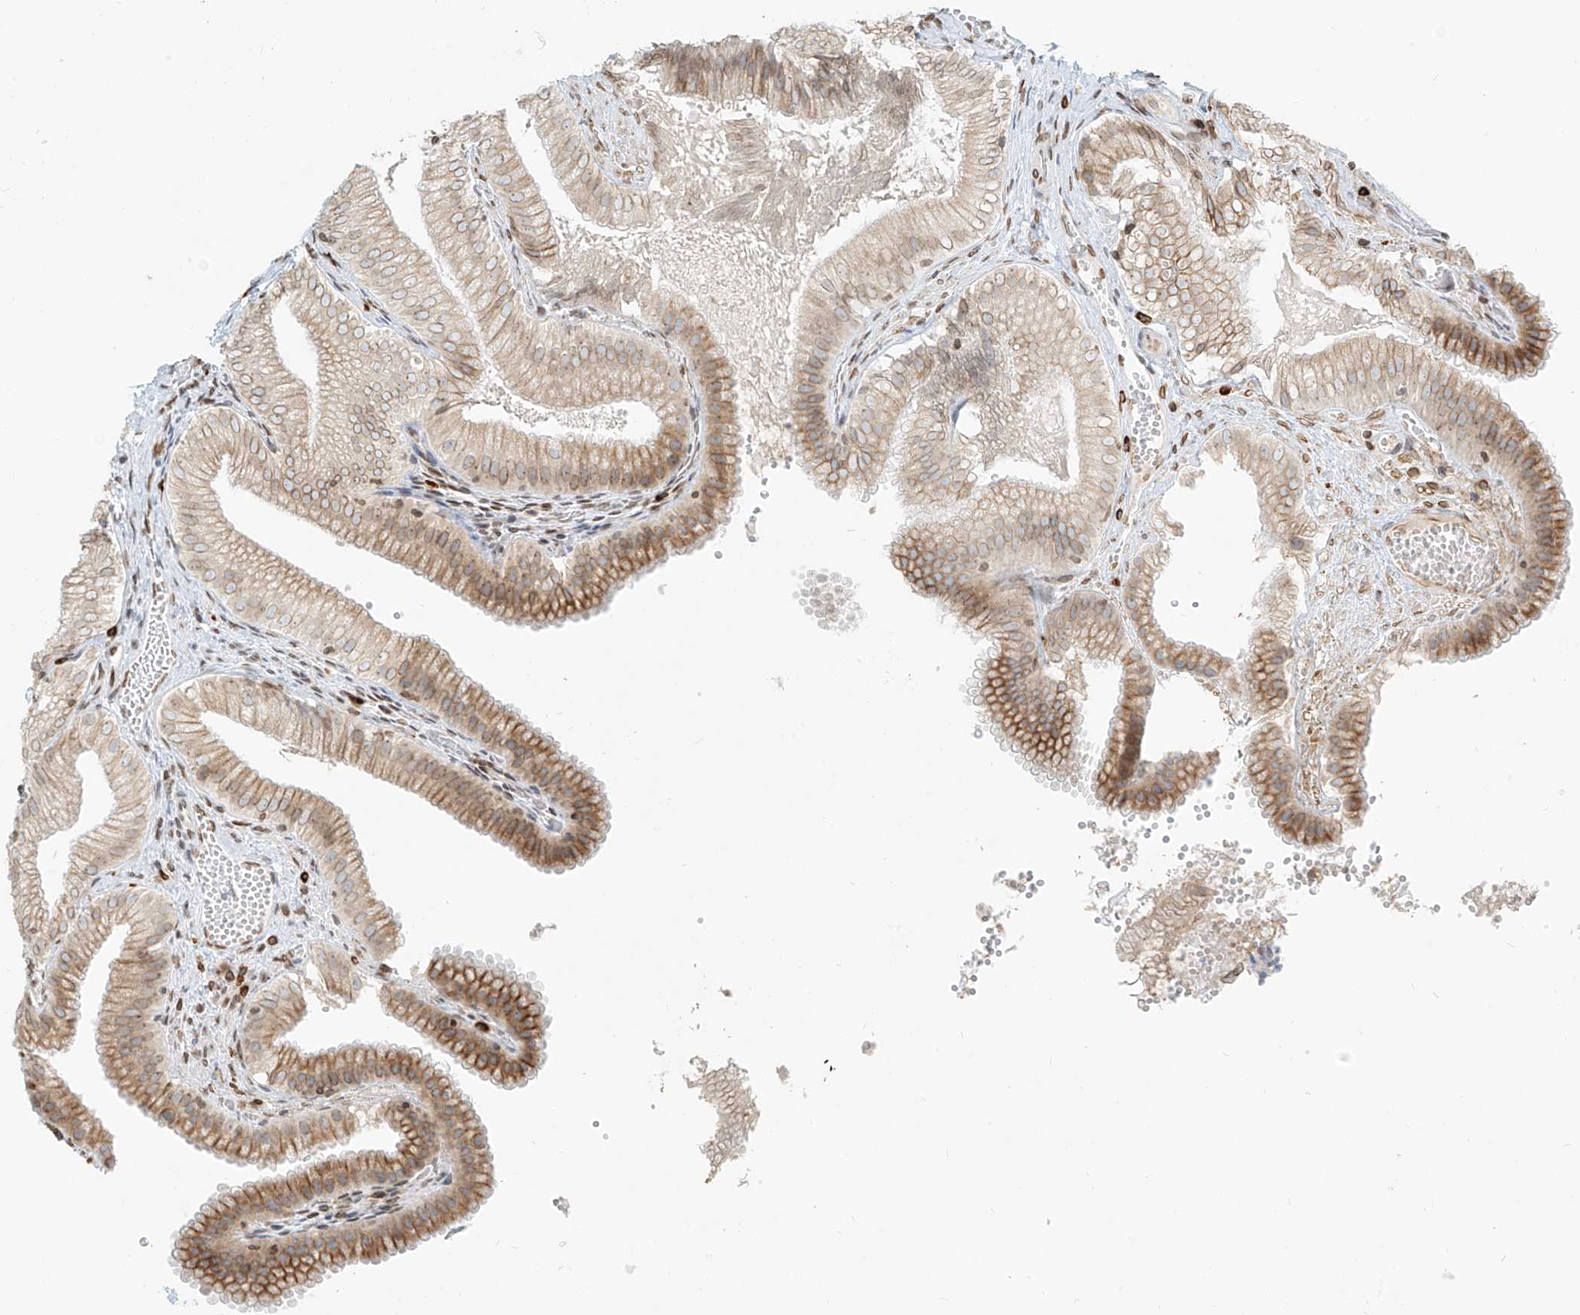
{"staining": {"intensity": "moderate", "quantity": "25%-75%", "location": "cytoplasmic/membranous,nuclear"}, "tissue": "gallbladder", "cell_type": "Glandular cells", "image_type": "normal", "snomed": [{"axis": "morphology", "description": "Normal tissue, NOS"}, {"axis": "topography", "description": "Gallbladder"}], "caption": "The image reveals a brown stain indicating the presence of a protein in the cytoplasmic/membranous,nuclear of glandular cells in gallbladder. (DAB IHC, brown staining for protein, blue staining for nuclei).", "gene": "SAMD15", "patient": {"sex": "female", "age": 30}}